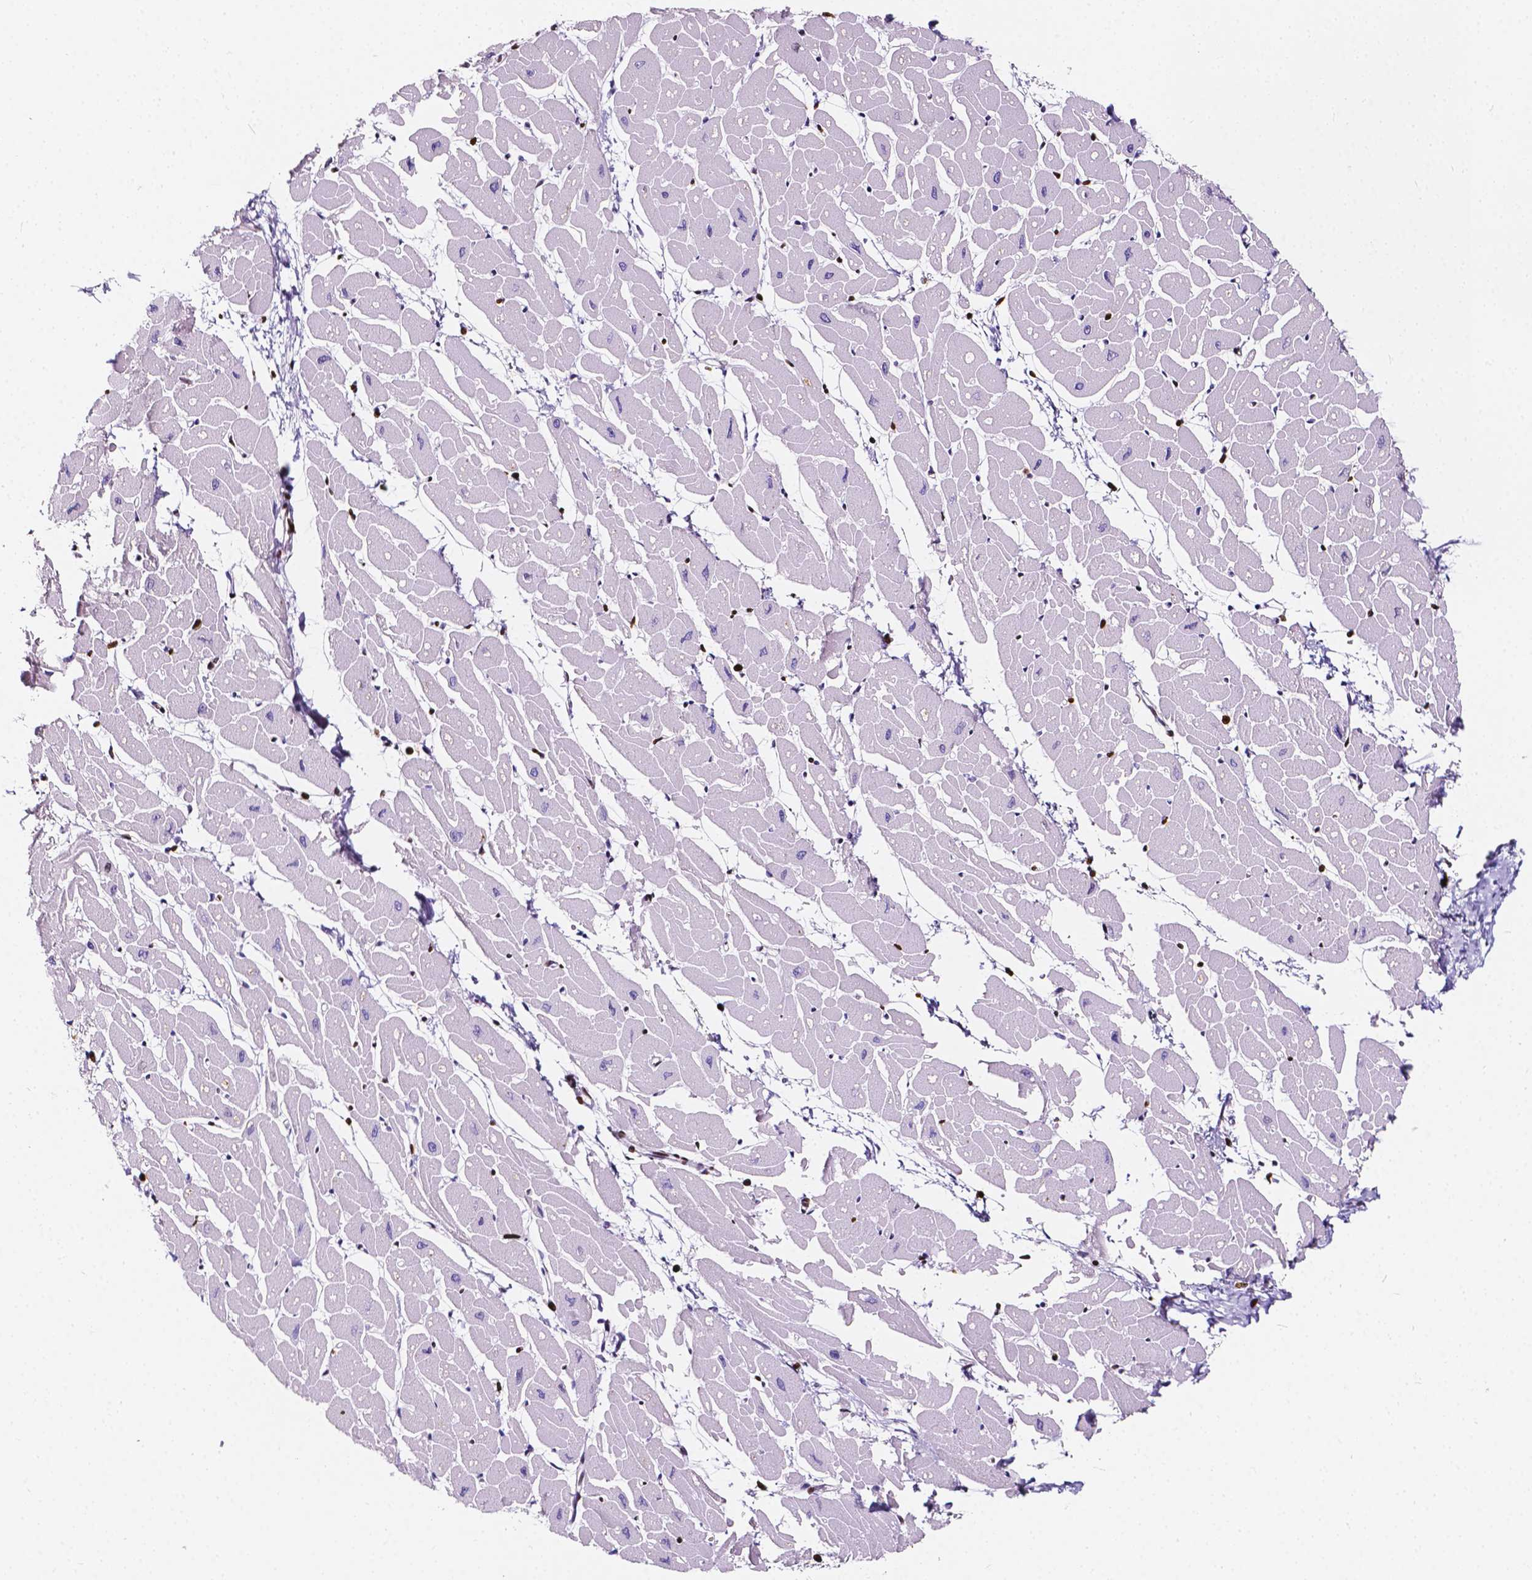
{"staining": {"intensity": "negative", "quantity": "none", "location": "none"}, "tissue": "heart muscle", "cell_type": "Cardiomyocytes", "image_type": "normal", "snomed": [{"axis": "morphology", "description": "Normal tissue, NOS"}, {"axis": "topography", "description": "Heart"}], "caption": "High power microscopy photomicrograph of an immunohistochemistry (IHC) image of benign heart muscle, revealing no significant staining in cardiomyocytes. The staining was performed using DAB (3,3'-diaminobenzidine) to visualize the protein expression in brown, while the nuclei were stained in blue with hematoxylin (Magnification: 20x).", "gene": "CBY3", "patient": {"sex": "male", "age": 57}}